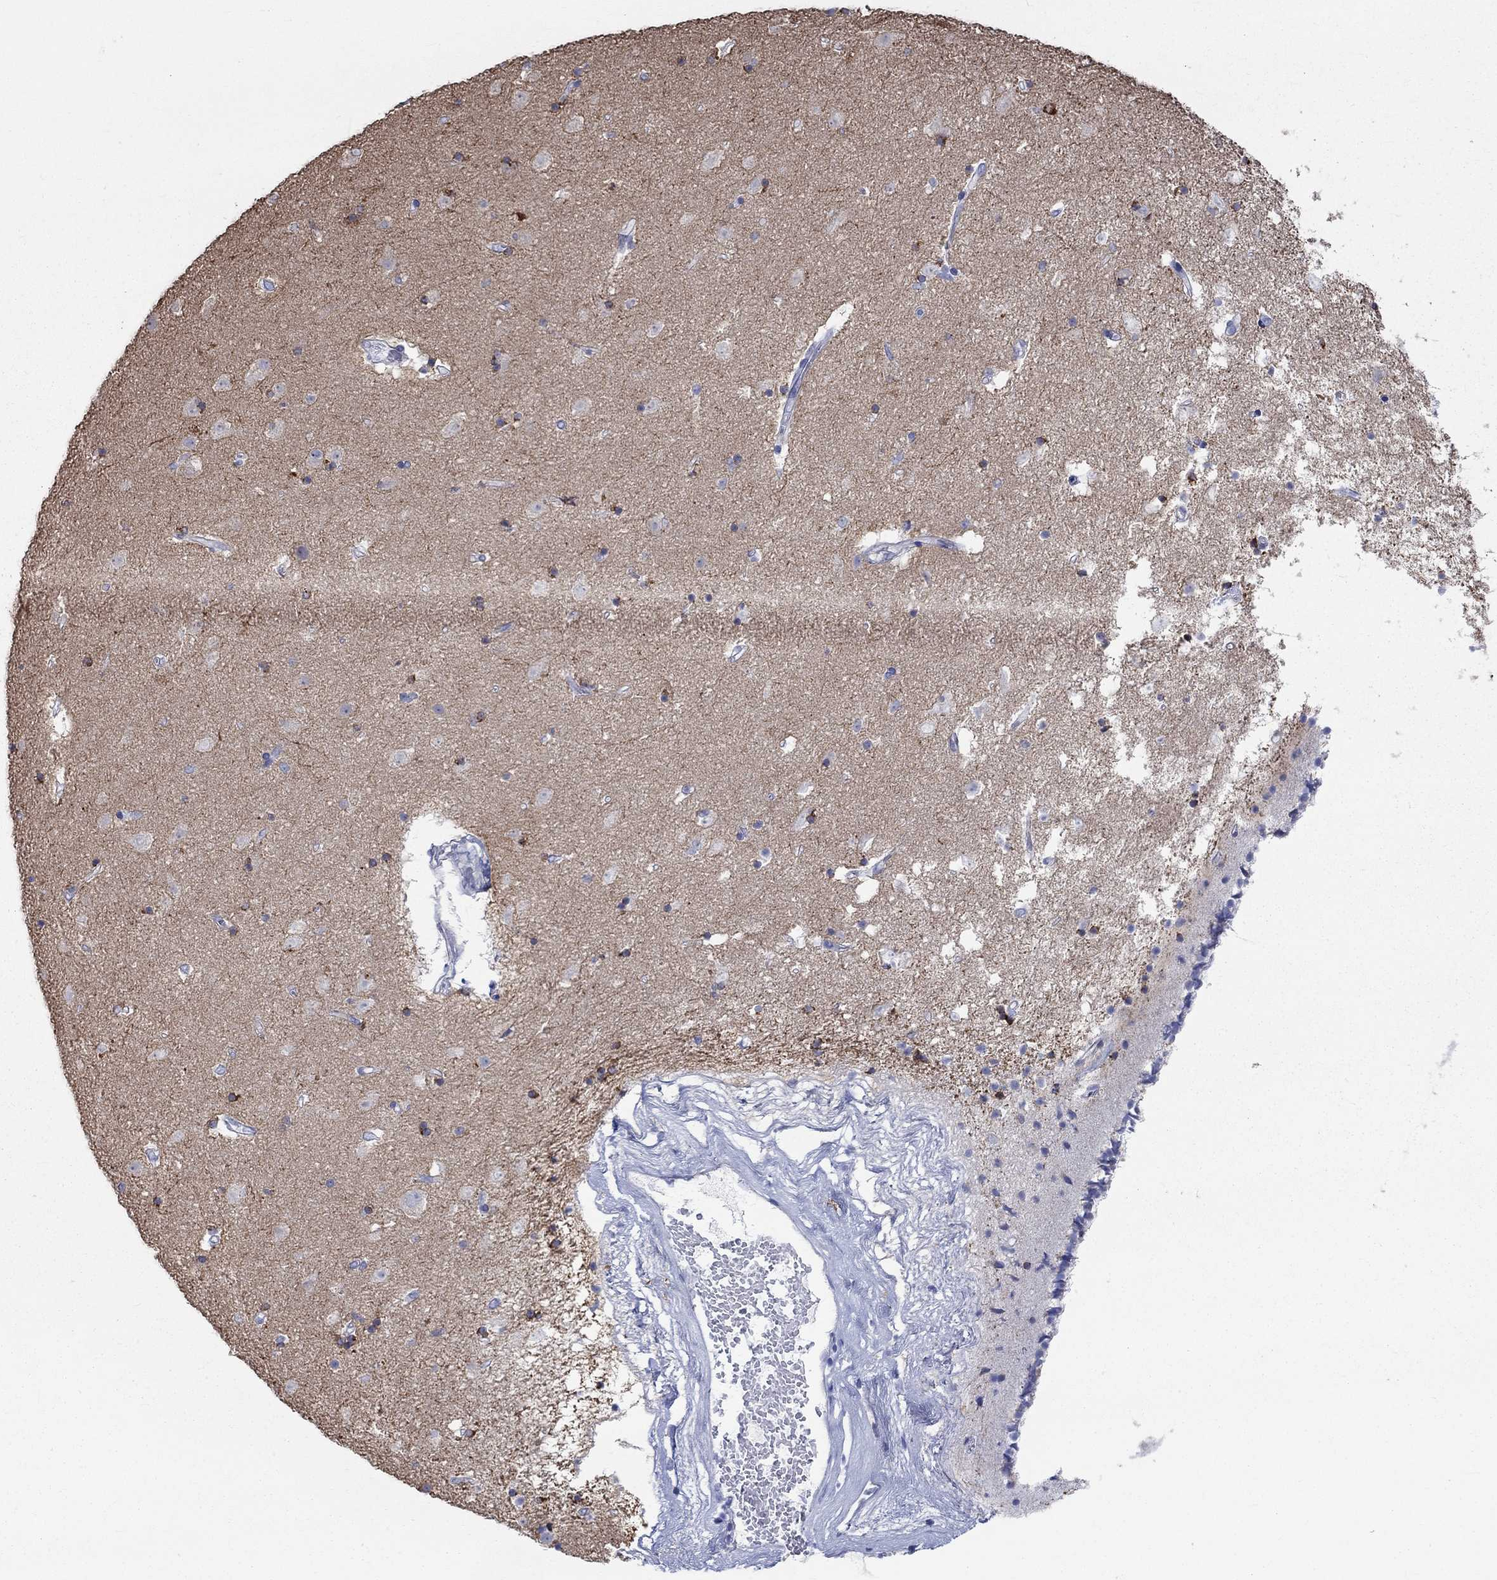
{"staining": {"intensity": "strong", "quantity": "<25%", "location": "cytoplasmic/membranous"}, "tissue": "caudate", "cell_type": "Glial cells", "image_type": "normal", "snomed": [{"axis": "morphology", "description": "Normal tissue, NOS"}, {"axis": "topography", "description": "Lateral ventricle wall"}], "caption": "Strong cytoplasmic/membranous positivity for a protein is identified in approximately <25% of glial cells of unremarkable caudate using IHC.", "gene": "SPATA9", "patient": {"sex": "female", "age": 71}}